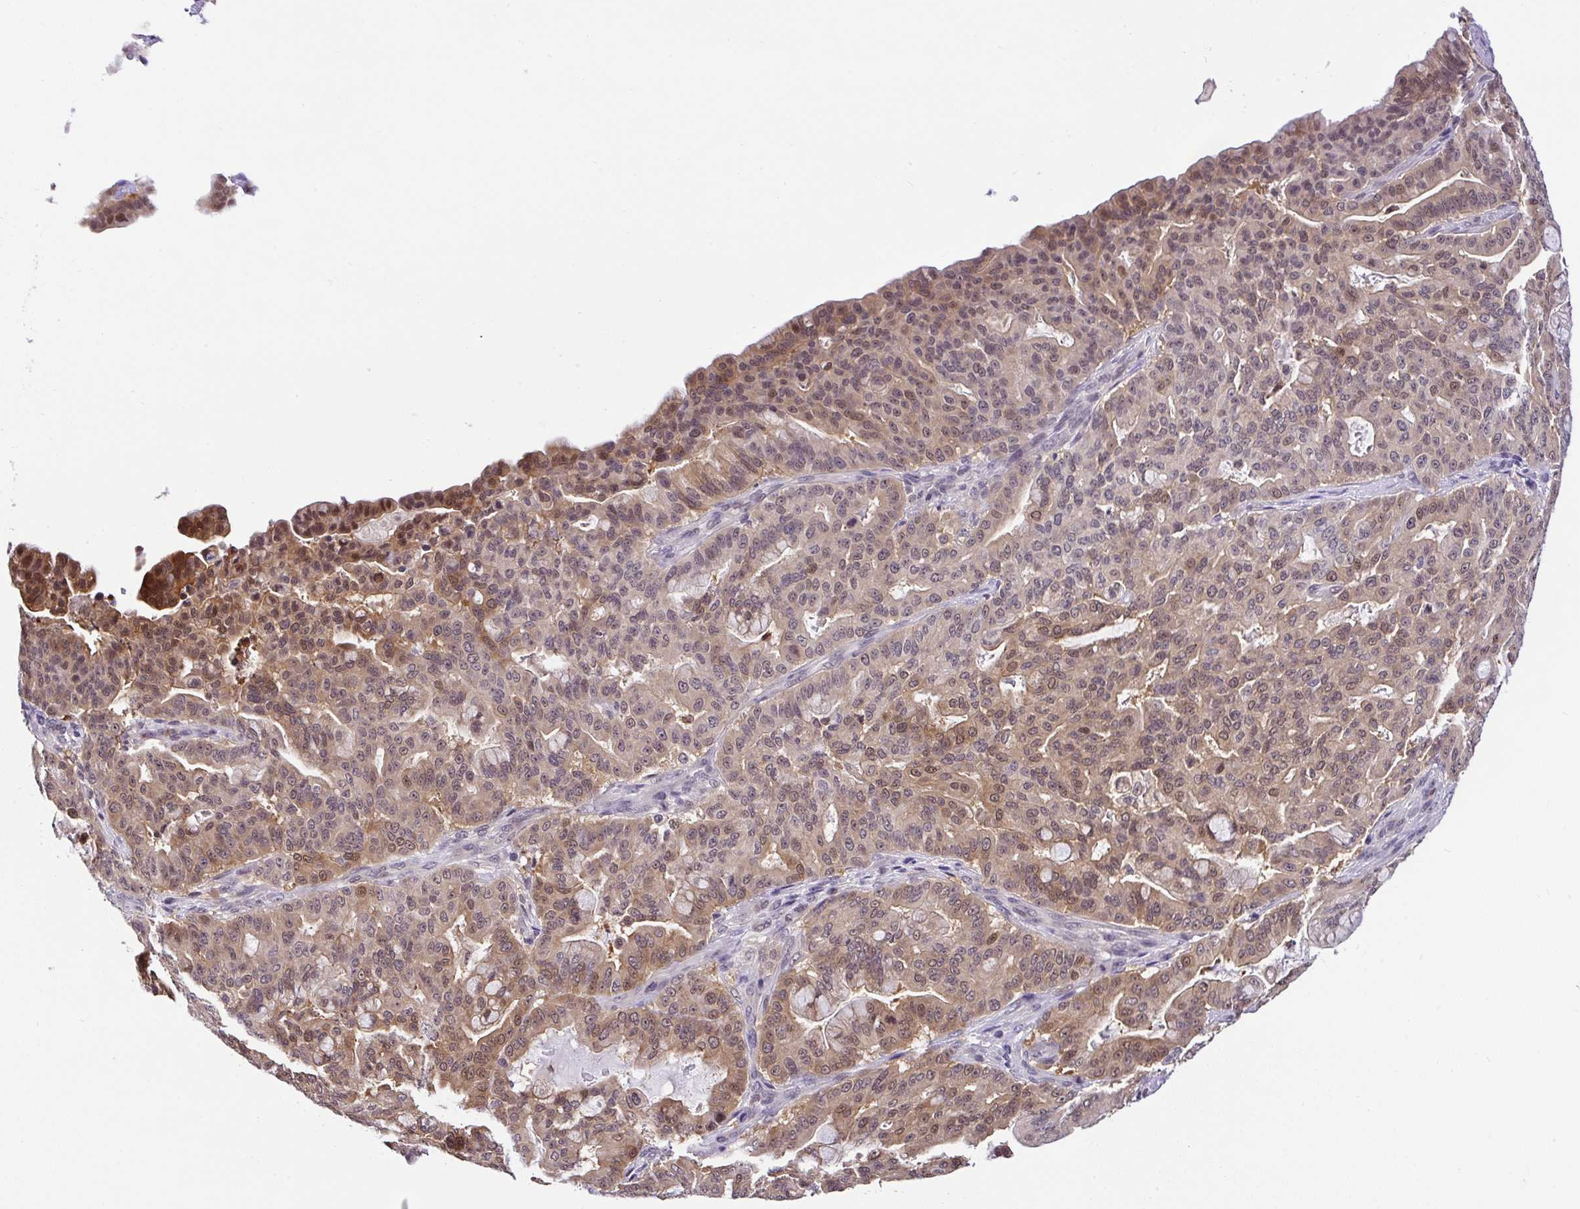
{"staining": {"intensity": "moderate", "quantity": ">75%", "location": "cytoplasmic/membranous,nuclear"}, "tissue": "pancreatic cancer", "cell_type": "Tumor cells", "image_type": "cancer", "snomed": [{"axis": "morphology", "description": "Adenocarcinoma, NOS"}, {"axis": "topography", "description": "Pancreas"}], "caption": "This histopathology image shows immunohistochemistry (IHC) staining of human pancreatic cancer (adenocarcinoma), with medium moderate cytoplasmic/membranous and nuclear positivity in approximately >75% of tumor cells.", "gene": "PIN4", "patient": {"sex": "male", "age": 63}}